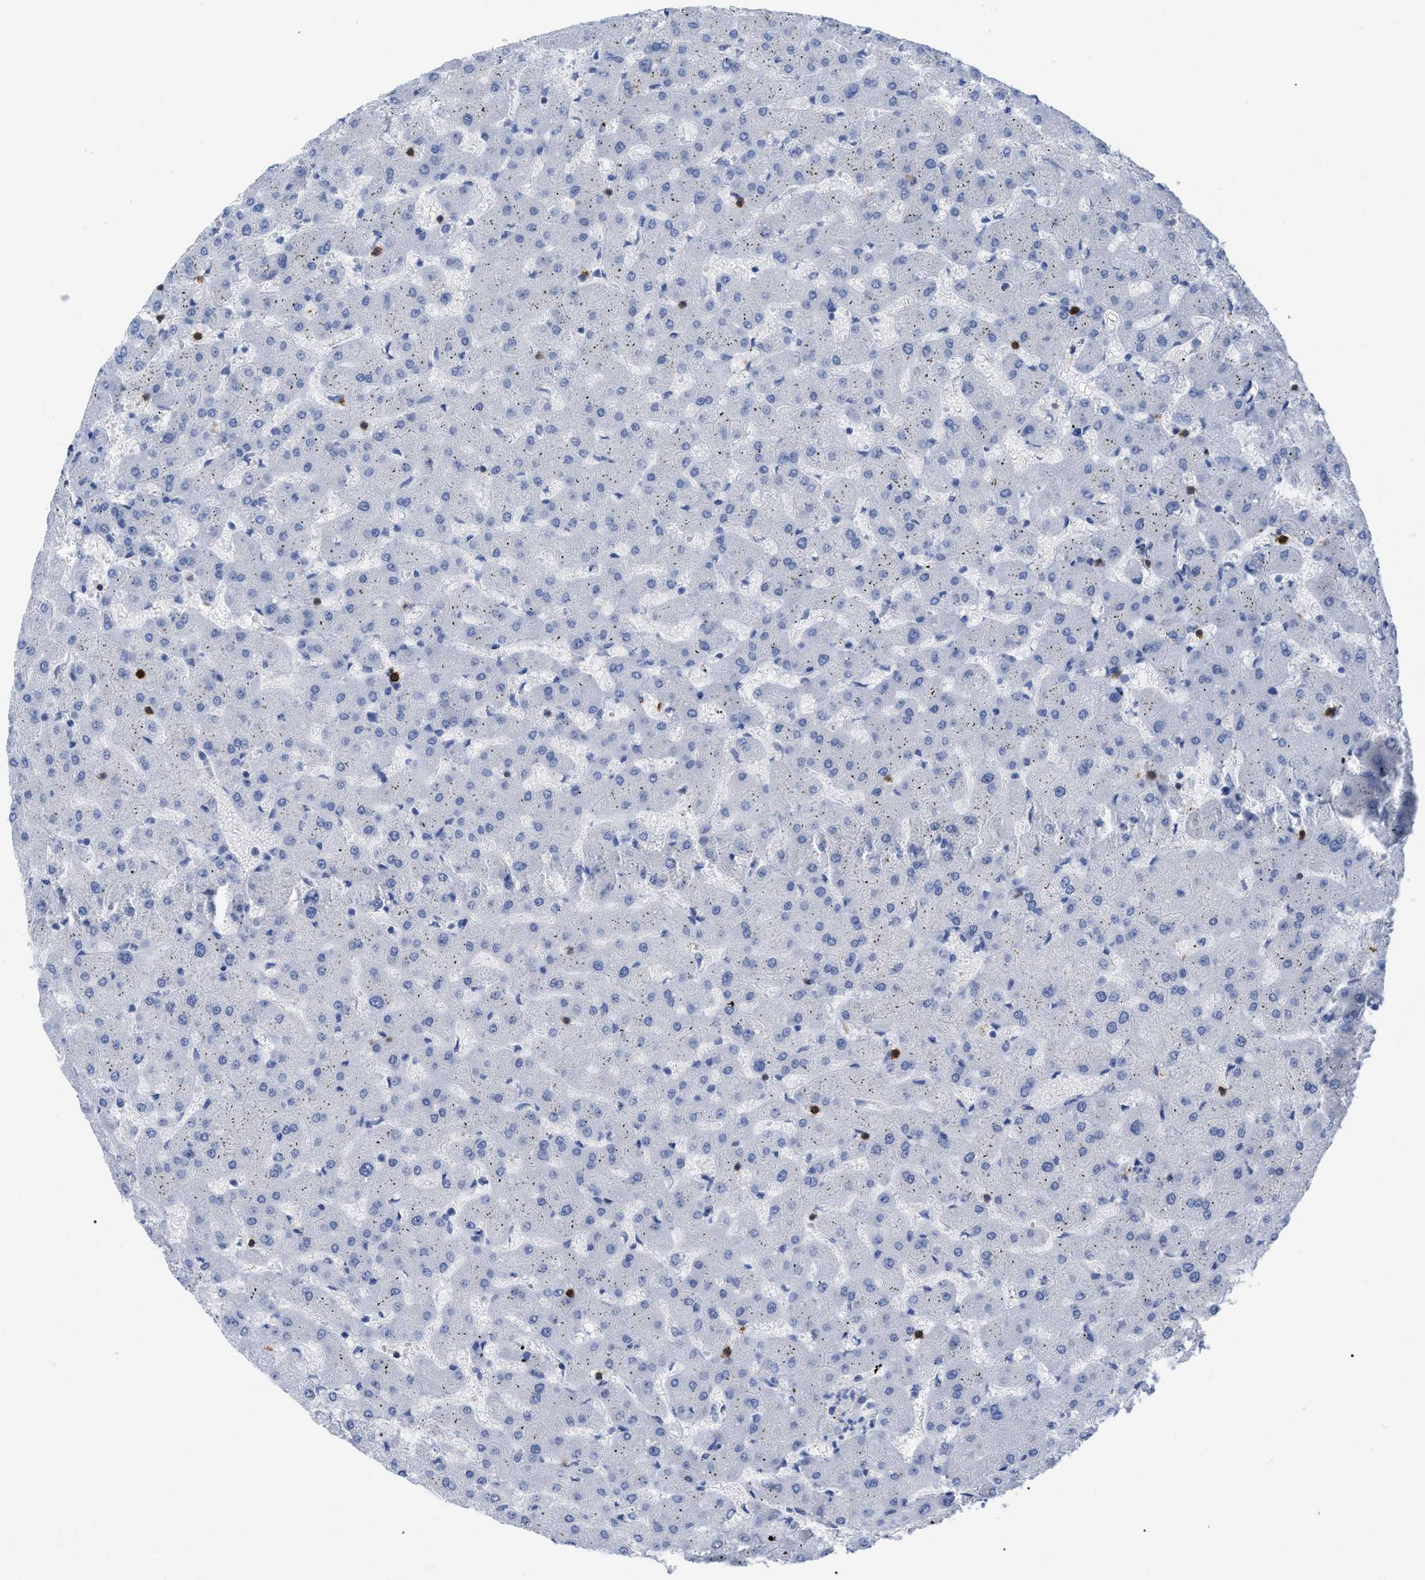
{"staining": {"intensity": "negative", "quantity": "none", "location": "none"}, "tissue": "liver", "cell_type": "Cholangiocytes", "image_type": "normal", "snomed": [{"axis": "morphology", "description": "Normal tissue, NOS"}, {"axis": "topography", "description": "Liver"}], "caption": "A histopathology image of liver stained for a protein shows no brown staining in cholangiocytes.", "gene": "CD5", "patient": {"sex": "female", "age": 63}}